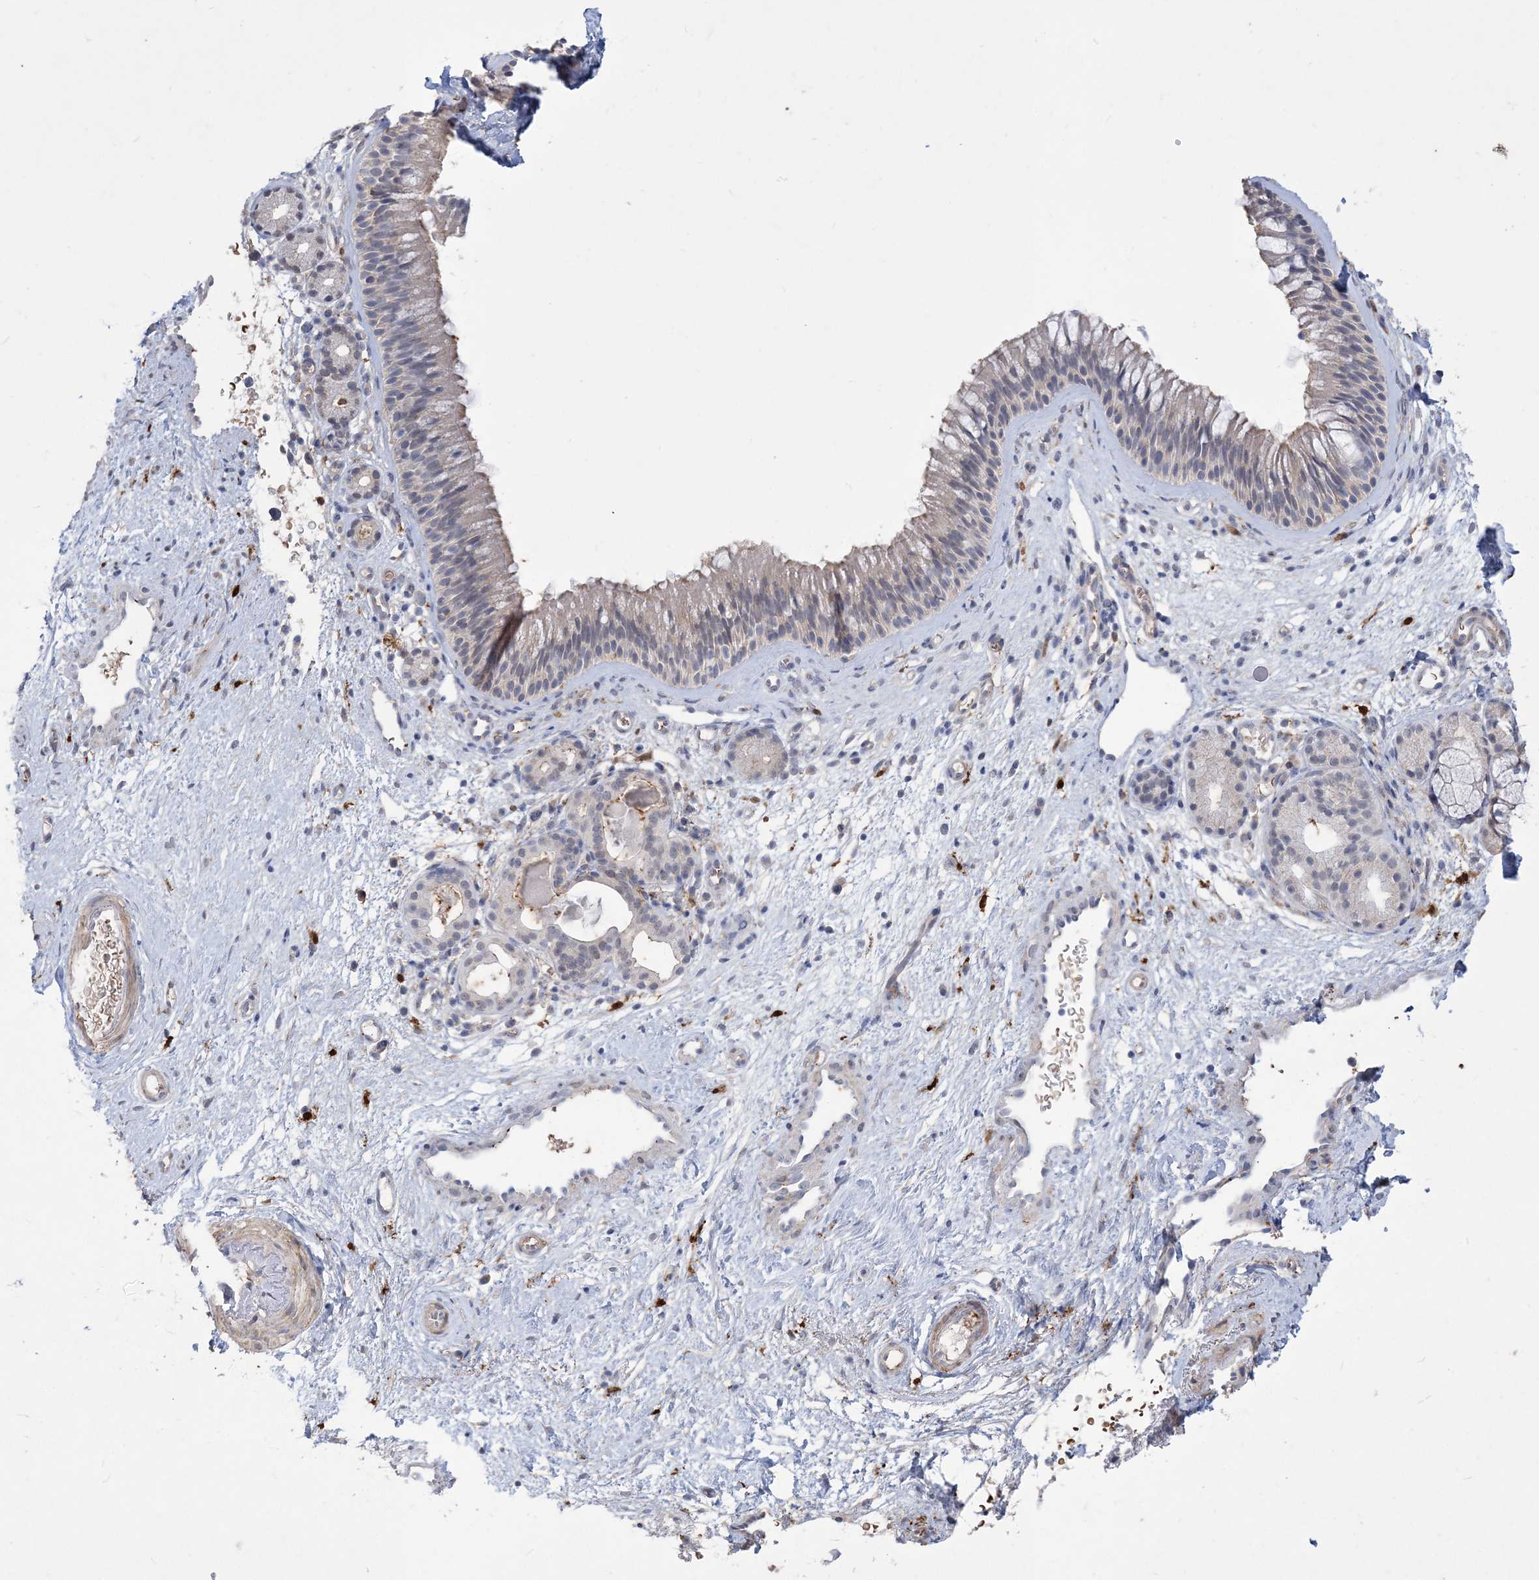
{"staining": {"intensity": "weak", "quantity": "<25%", "location": "cytoplasmic/membranous"}, "tissue": "nasopharynx", "cell_type": "Respiratory epithelial cells", "image_type": "normal", "snomed": [{"axis": "morphology", "description": "Normal tissue, NOS"}, {"axis": "morphology", "description": "Inflammation, NOS"}, {"axis": "morphology", "description": "Malignant melanoma, Metastatic site"}, {"axis": "topography", "description": "Nasopharynx"}], "caption": "IHC image of benign nasopharynx stained for a protein (brown), which displays no expression in respiratory epithelial cells.", "gene": "TSPEAR", "patient": {"sex": "male", "age": 70}}